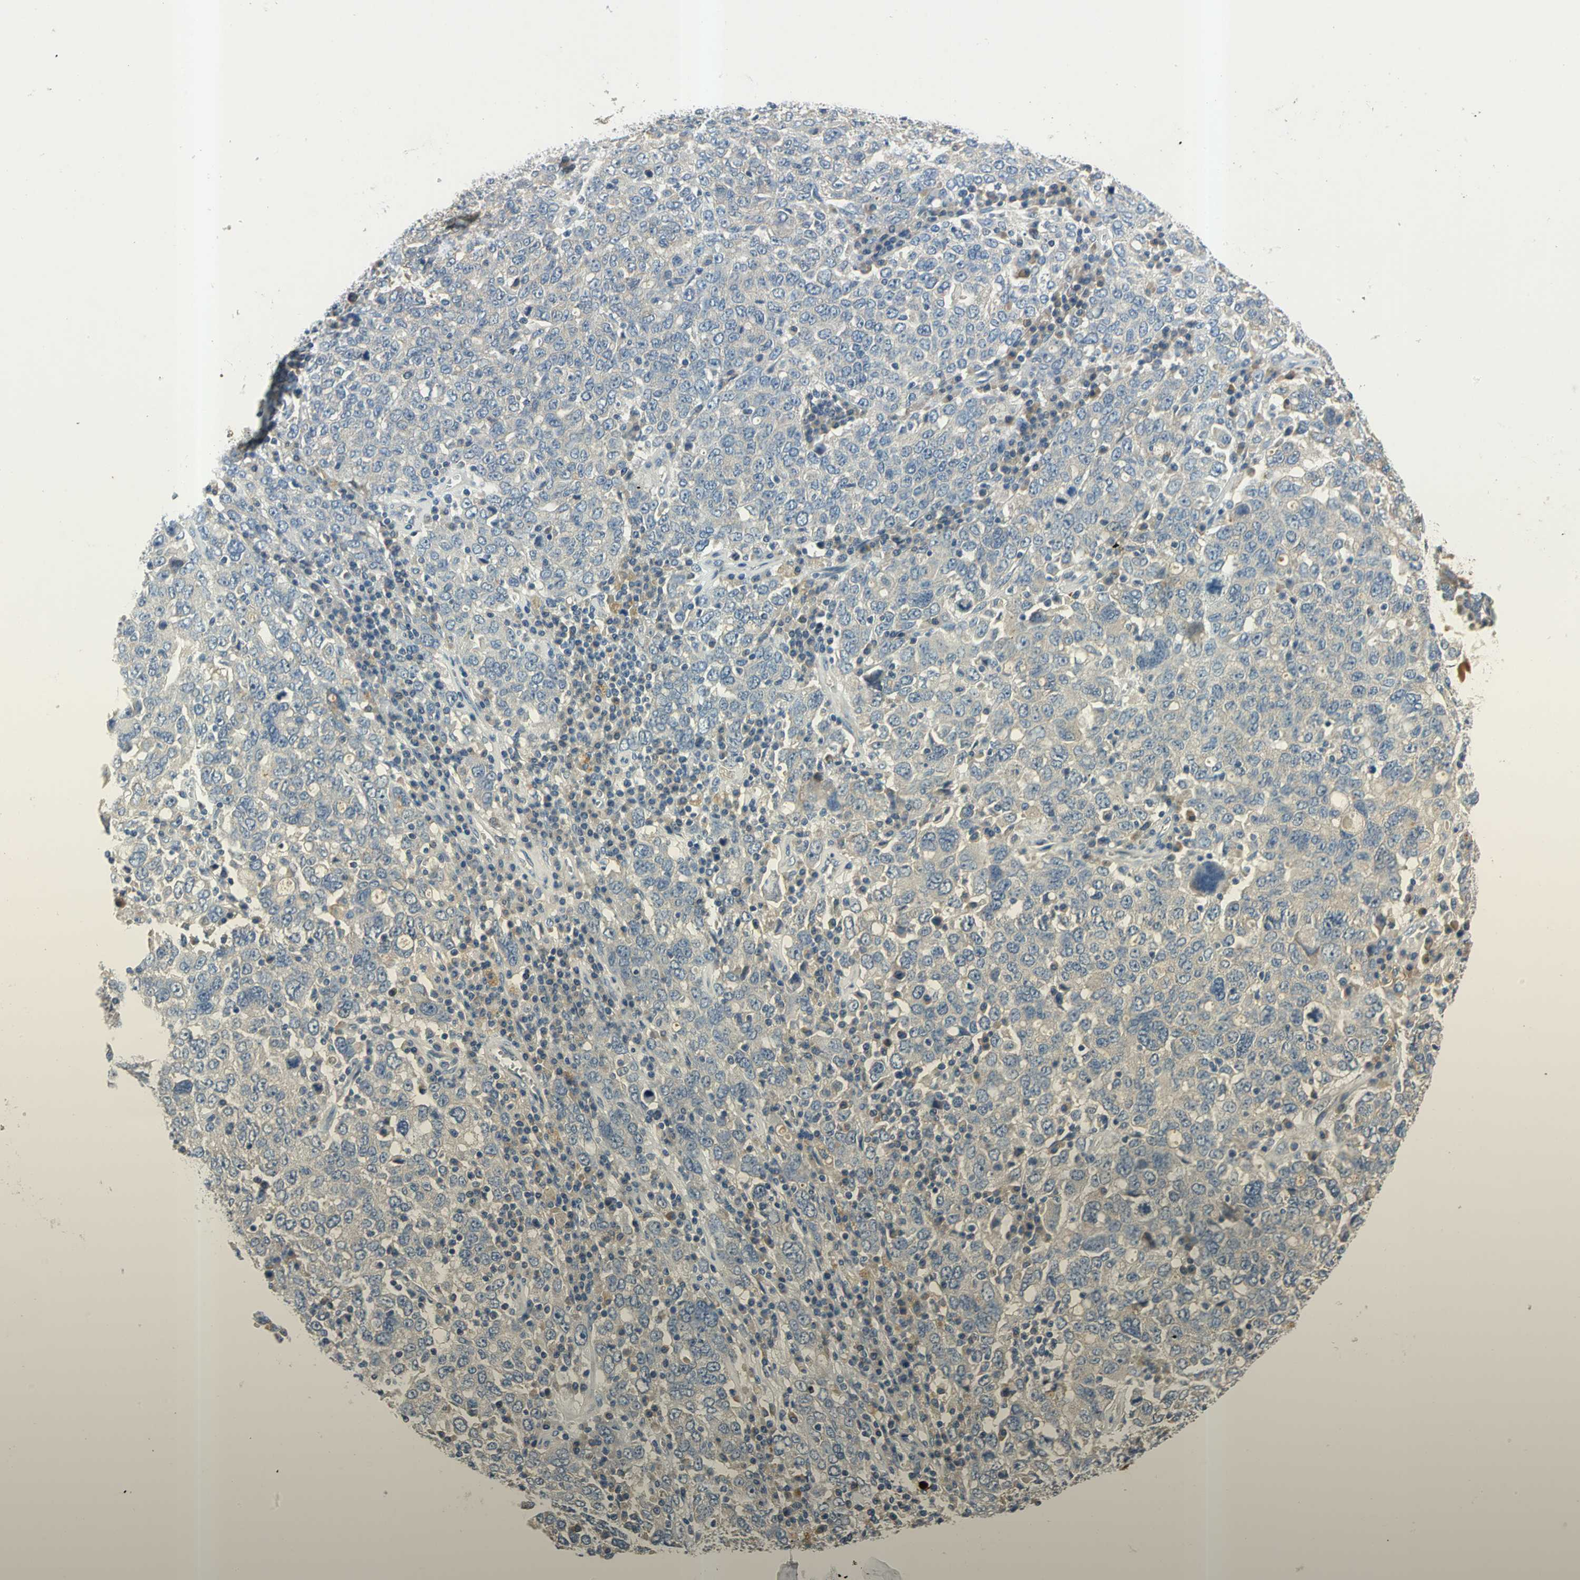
{"staining": {"intensity": "negative", "quantity": "none", "location": "none"}, "tissue": "ovarian cancer", "cell_type": "Tumor cells", "image_type": "cancer", "snomed": [{"axis": "morphology", "description": "Carcinoma, endometroid"}, {"axis": "topography", "description": "Ovary"}], "caption": "Immunohistochemistry image of neoplastic tissue: ovarian endometroid carcinoma stained with DAB demonstrates no significant protein expression in tumor cells.", "gene": "SLC16A7", "patient": {"sex": "female", "age": 62}}